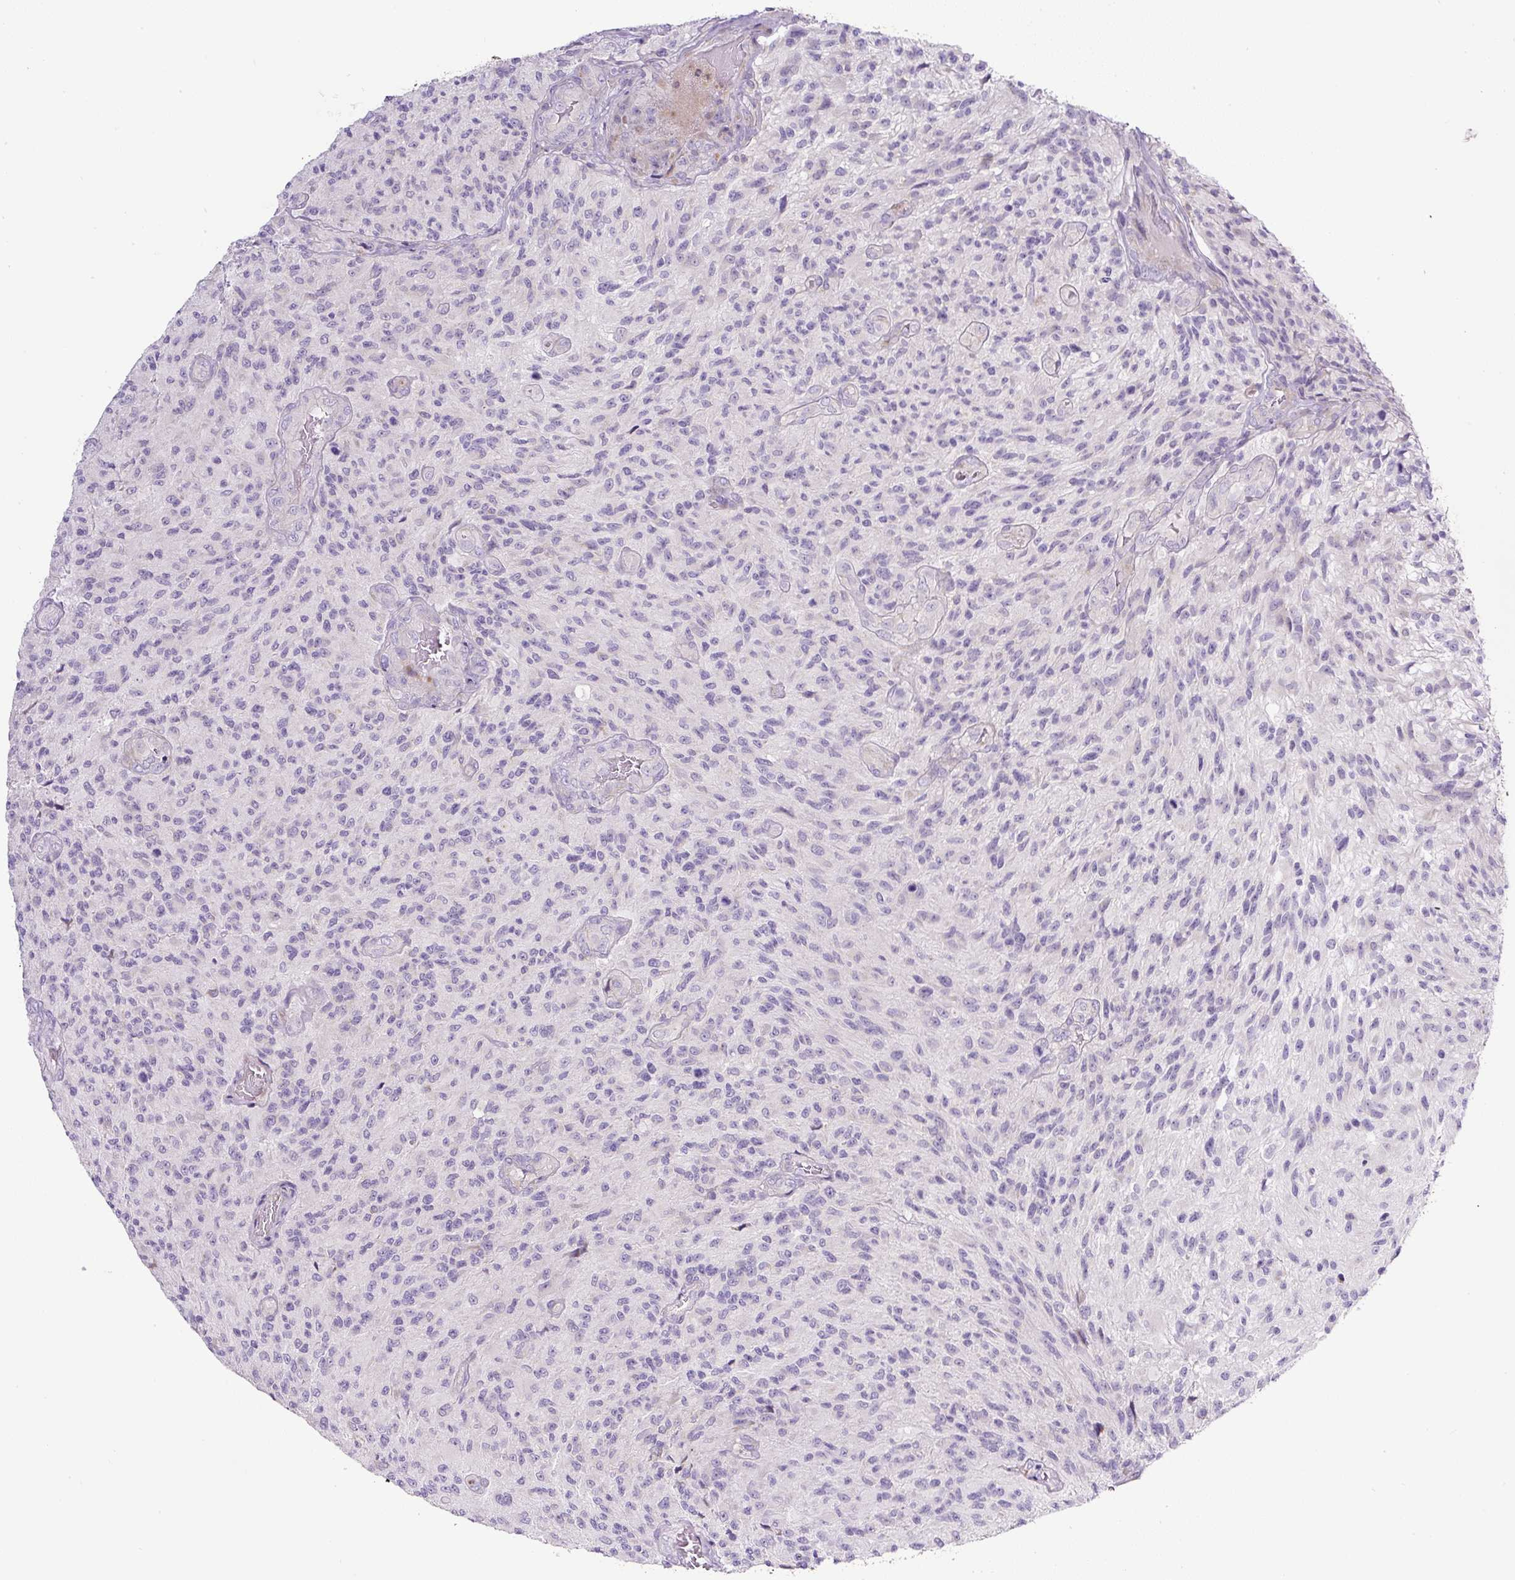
{"staining": {"intensity": "negative", "quantity": "none", "location": "none"}, "tissue": "glioma", "cell_type": "Tumor cells", "image_type": "cancer", "snomed": [{"axis": "morphology", "description": "Normal tissue, NOS"}, {"axis": "morphology", "description": "Glioma, malignant, High grade"}, {"axis": "topography", "description": "Cerebral cortex"}], "caption": "Immunohistochemistry (IHC) photomicrograph of glioma stained for a protein (brown), which exhibits no positivity in tumor cells. Nuclei are stained in blue.", "gene": "HPS4", "patient": {"sex": "male", "age": 56}}